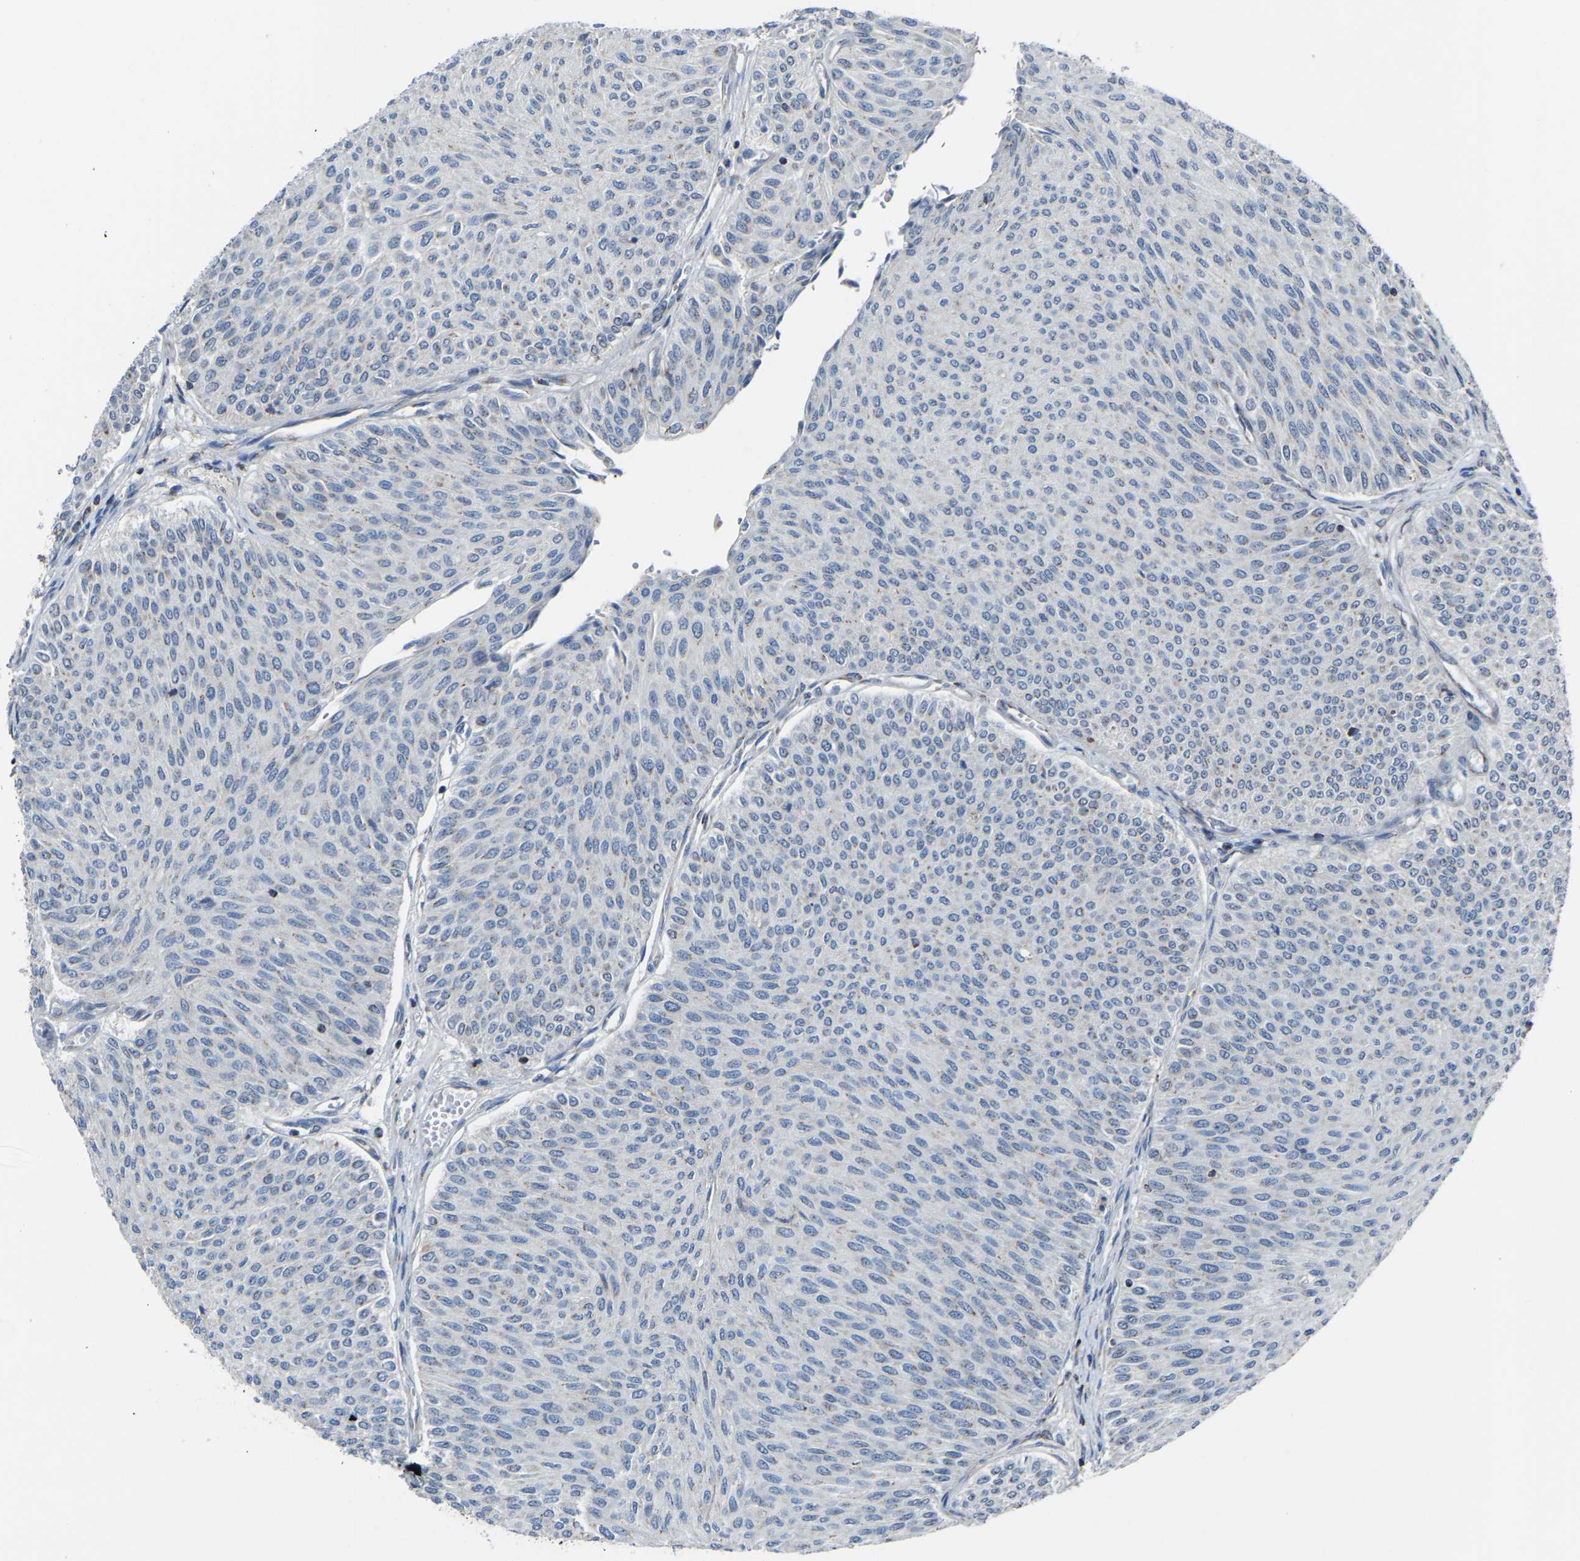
{"staining": {"intensity": "negative", "quantity": "none", "location": "none"}, "tissue": "urothelial cancer", "cell_type": "Tumor cells", "image_type": "cancer", "snomed": [{"axis": "morphology", "description": "Urothelial carcinoma, Low grade"}, {"axis": "topography", "description": "Urinary bladder"}], "caption": "This is an immunohistochemistry histopathology image of human urothelial cancer. There is no expression in tumor cells.", "gene": "CANT1", "patient": {"sex": "male", "age": 78}}